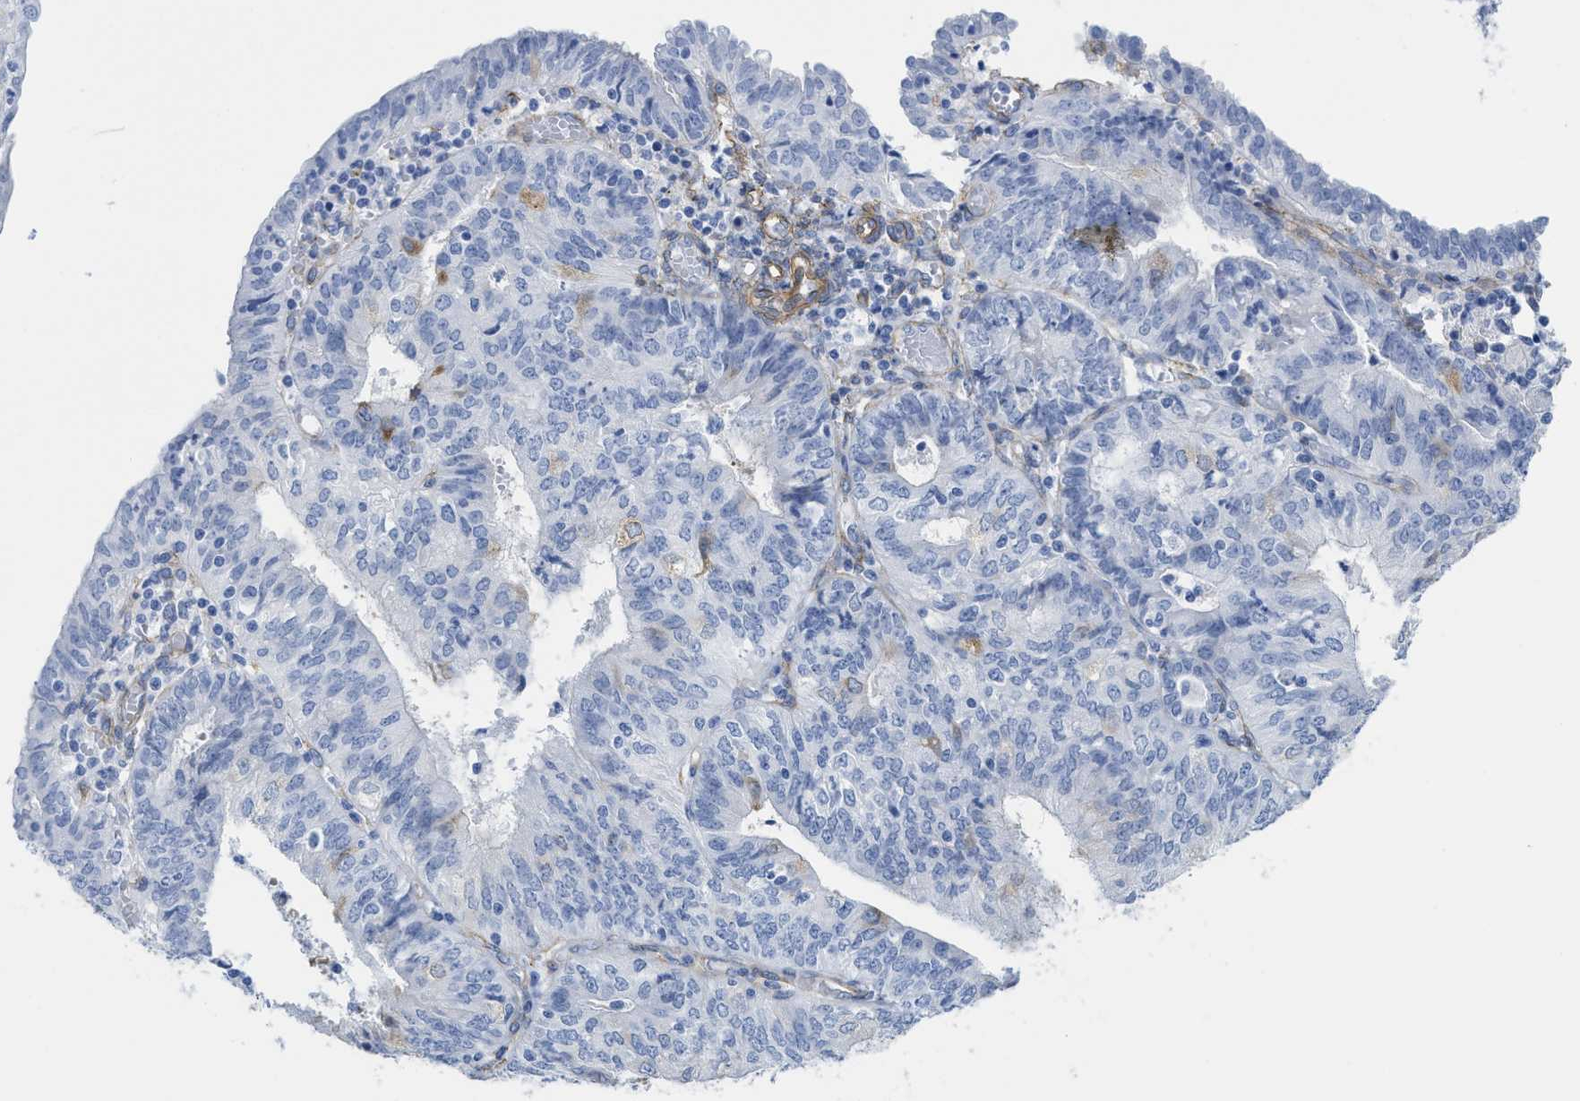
{"staining": {"intensity": "negative", "quantity": "none", "location": "none"}, "tissue": "endometrial cancer", "cell_type": "Tumor cells", "image_type": "cancer", "snomed": [{"axis": "morphology", "description": "Adenocarcinoma, NOS"}, {"axis": "topography", "description": "Endometrium"}], "caption": "Image shows no protein positivity in tumor cells of endometrial cancer (adenocarcinoma) tissue.", "gene": "TUB", "patient": {"sex": "female", "age": 58}}